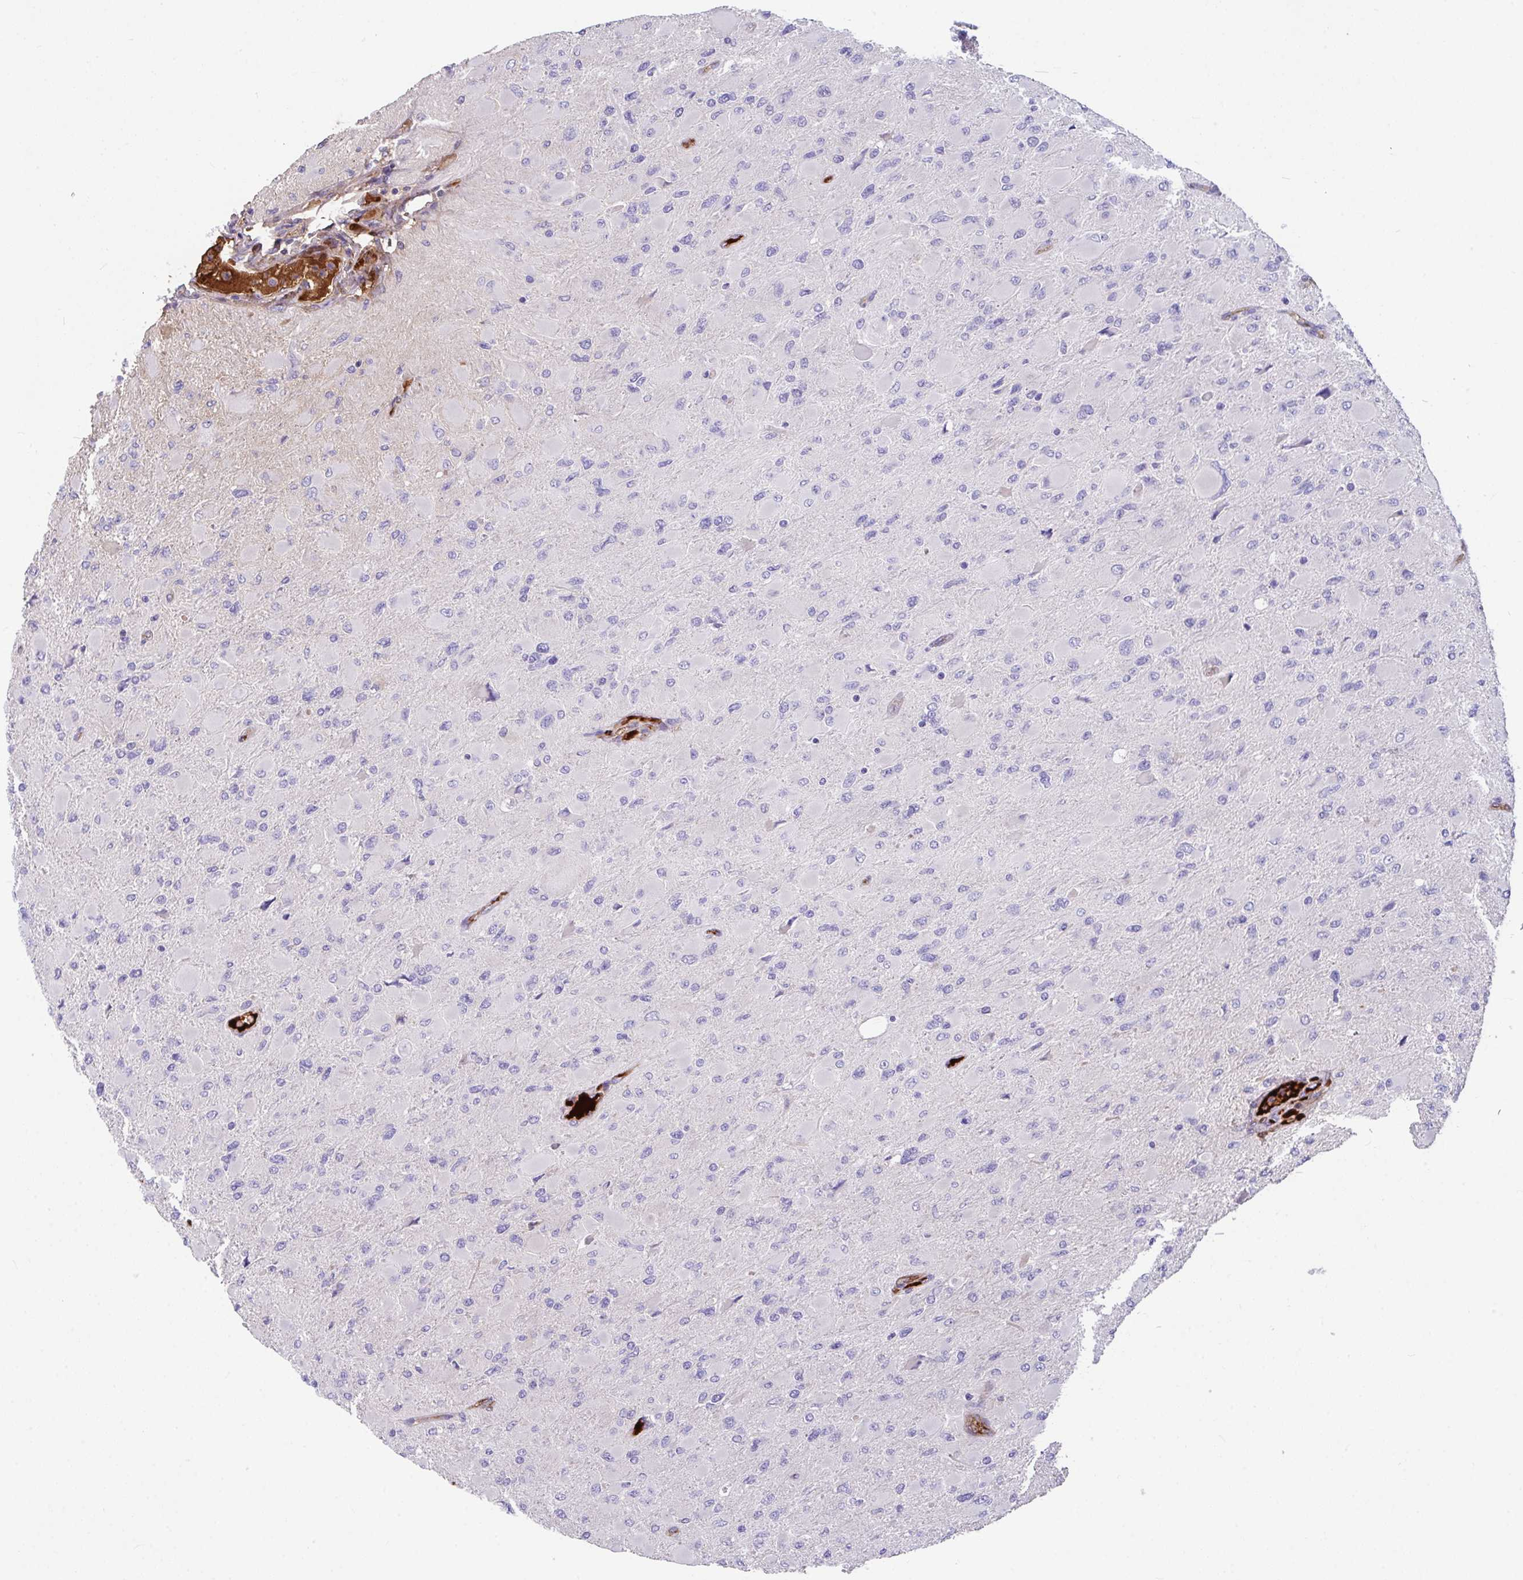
{"staining": {"intensity": "negative", "quantity": "none", "location": "none"}, "tissue": "glioma", "cell_type": "Tumor cells", "image_type": "cancer", "snomed": [{"axis": "morphology", "description": "Glioma, malignant, High grade"}, {"axis": "topography", "description": "Cerebral cortex"}], "caption": "Glioma was stained to show a protein in brown. There is no significant expression in tumor cells.", "gene": "ZNF813", "patient": {"sex": "female", "age": 36}}